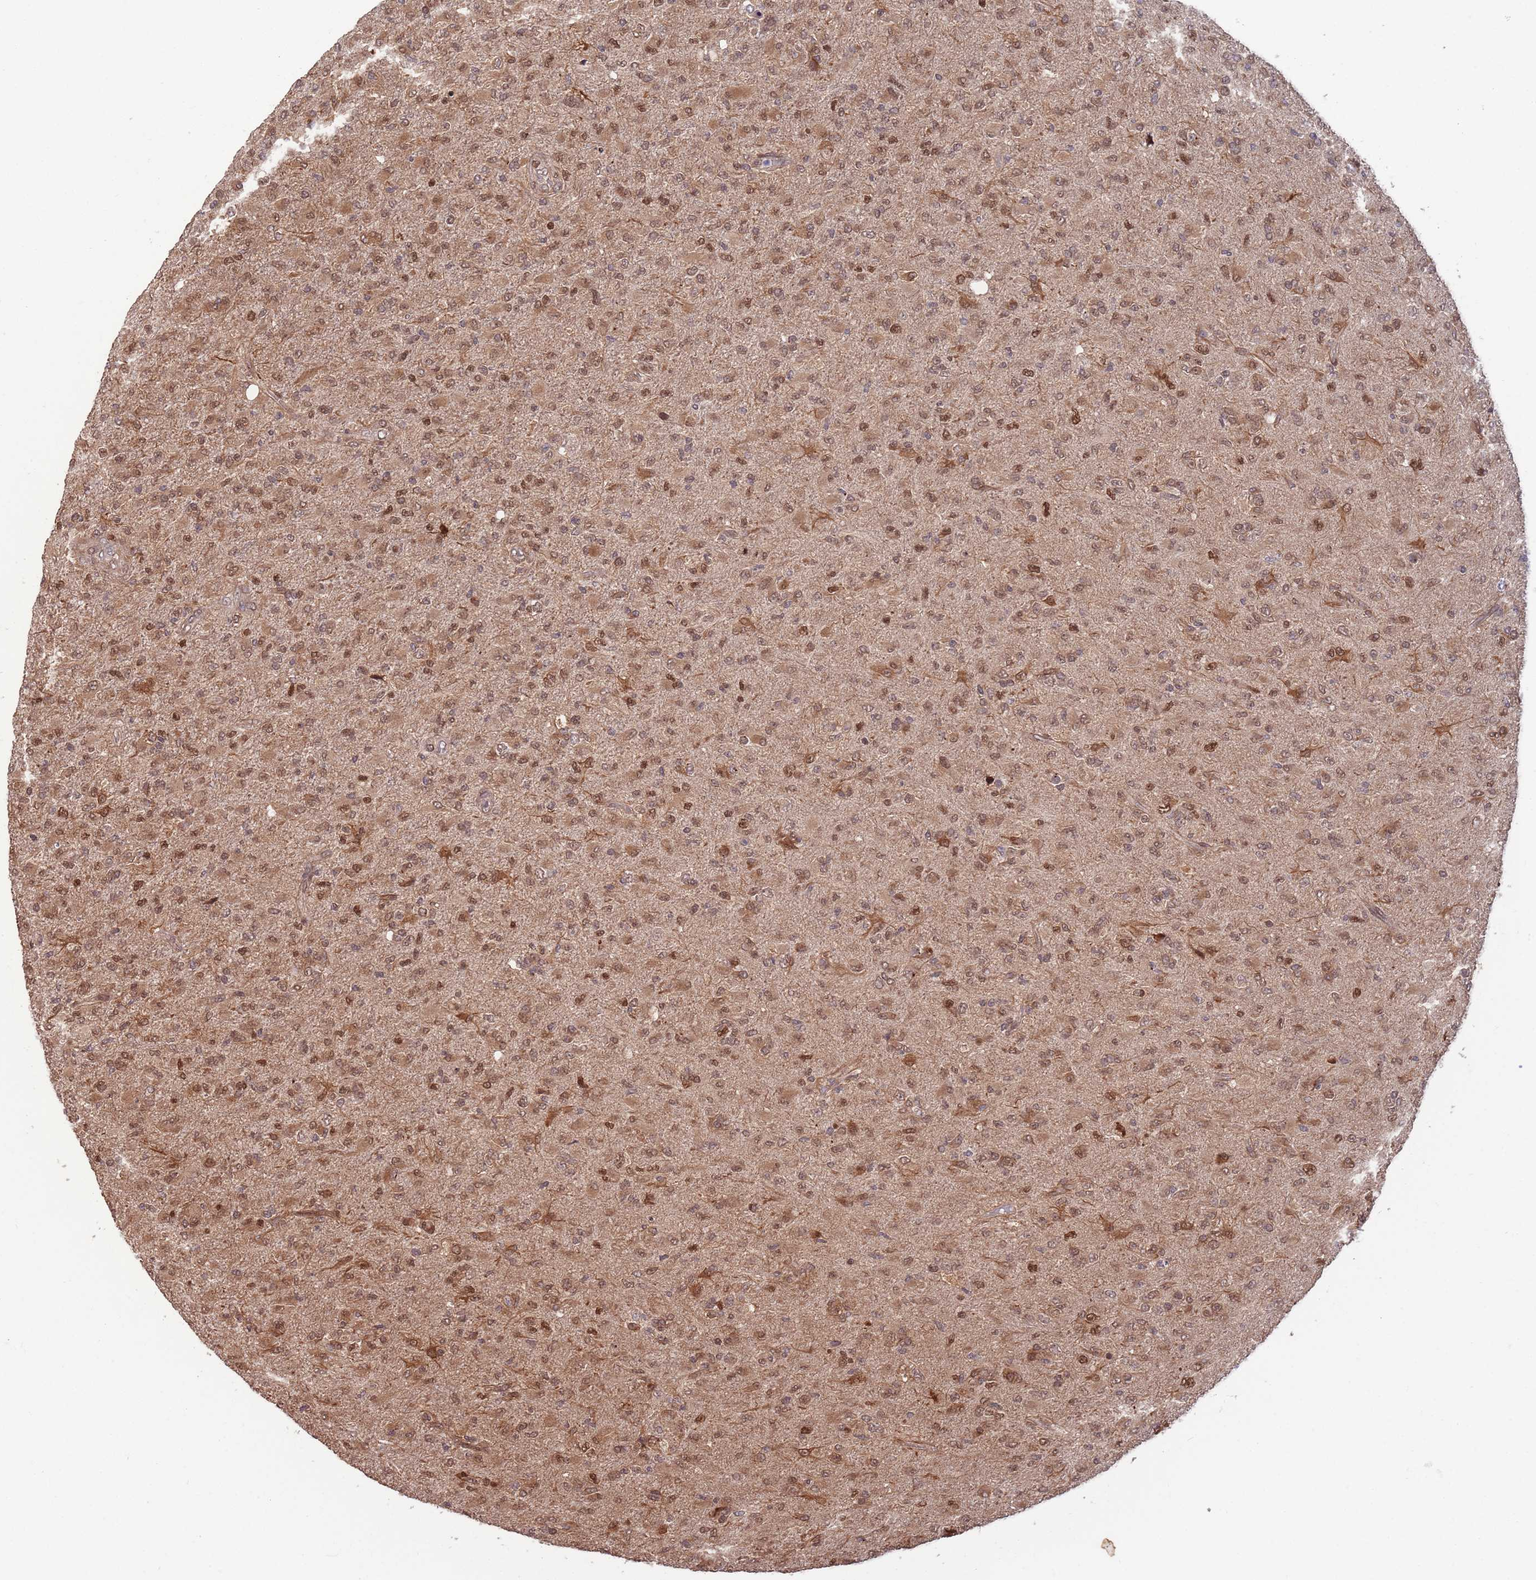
{"staining": {"intensity": "moderate", "quantity": ">75%", "location": "nuclear"}, "tissue": "glioma", "cell_type": "Tumor cells", "image_type": "cancer", "snomed": [{"axis": "morphology", "description": "Glioma, malignant, Low grade"}, {"axis": "topography", "description": "Brain"}], "caption": "About >75% of tumor cells in human glioma reveal moderate nuclear protein staining as visualized by brown immunohistochemical staining.", "gene": "SALL1", "patient": {"sex": "male", "age": 65}}